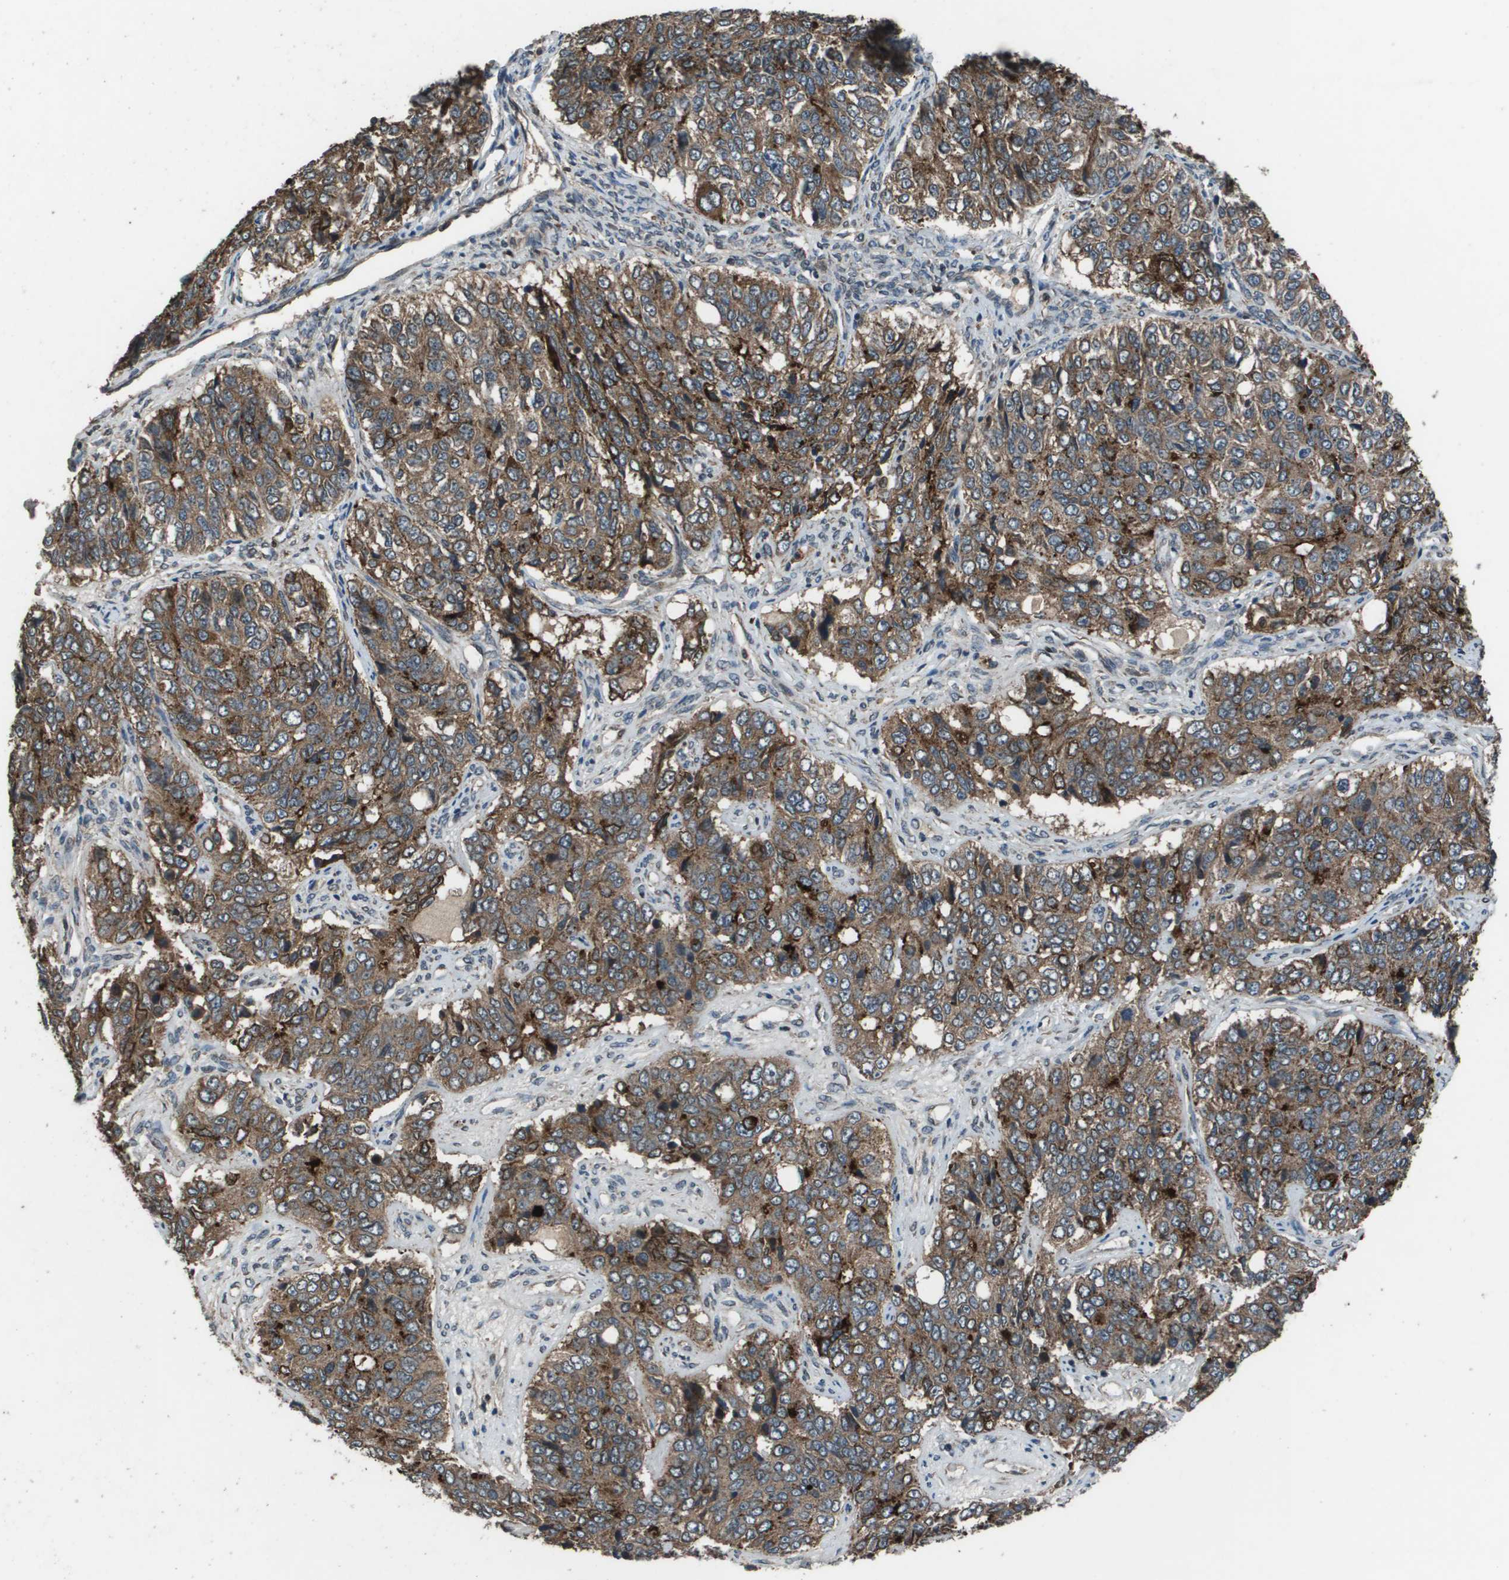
{"staining": {"intensity": "moderate", "quantity": ">75%", "location": "cytoplasmic/membranous"}, "tissue": "ovarian cancer", "cell_type": "Tumor cells", "image_type": "cancer", "snomed": [{"axis": "morphology", "description": "Carcinoma, endometroid"}, {"axis": "topography", "description": "Ovary"}], "caption": "IHC (DAB (3,3'-diaminobenzidine)) staining of ovarian endometroid carcinoma demonstrates moderate cytoplasmic/membranous protein expression in approximately >75% of tumor cells. The protein of interest is stained brown, and the nuclei are stained in blue (DAB (3,3'-diaminobenzidine) IHC with brightfield microscopy, high magnification).", "gene": "GOSR2", "patient": {"sex": "female", "age": 51}}